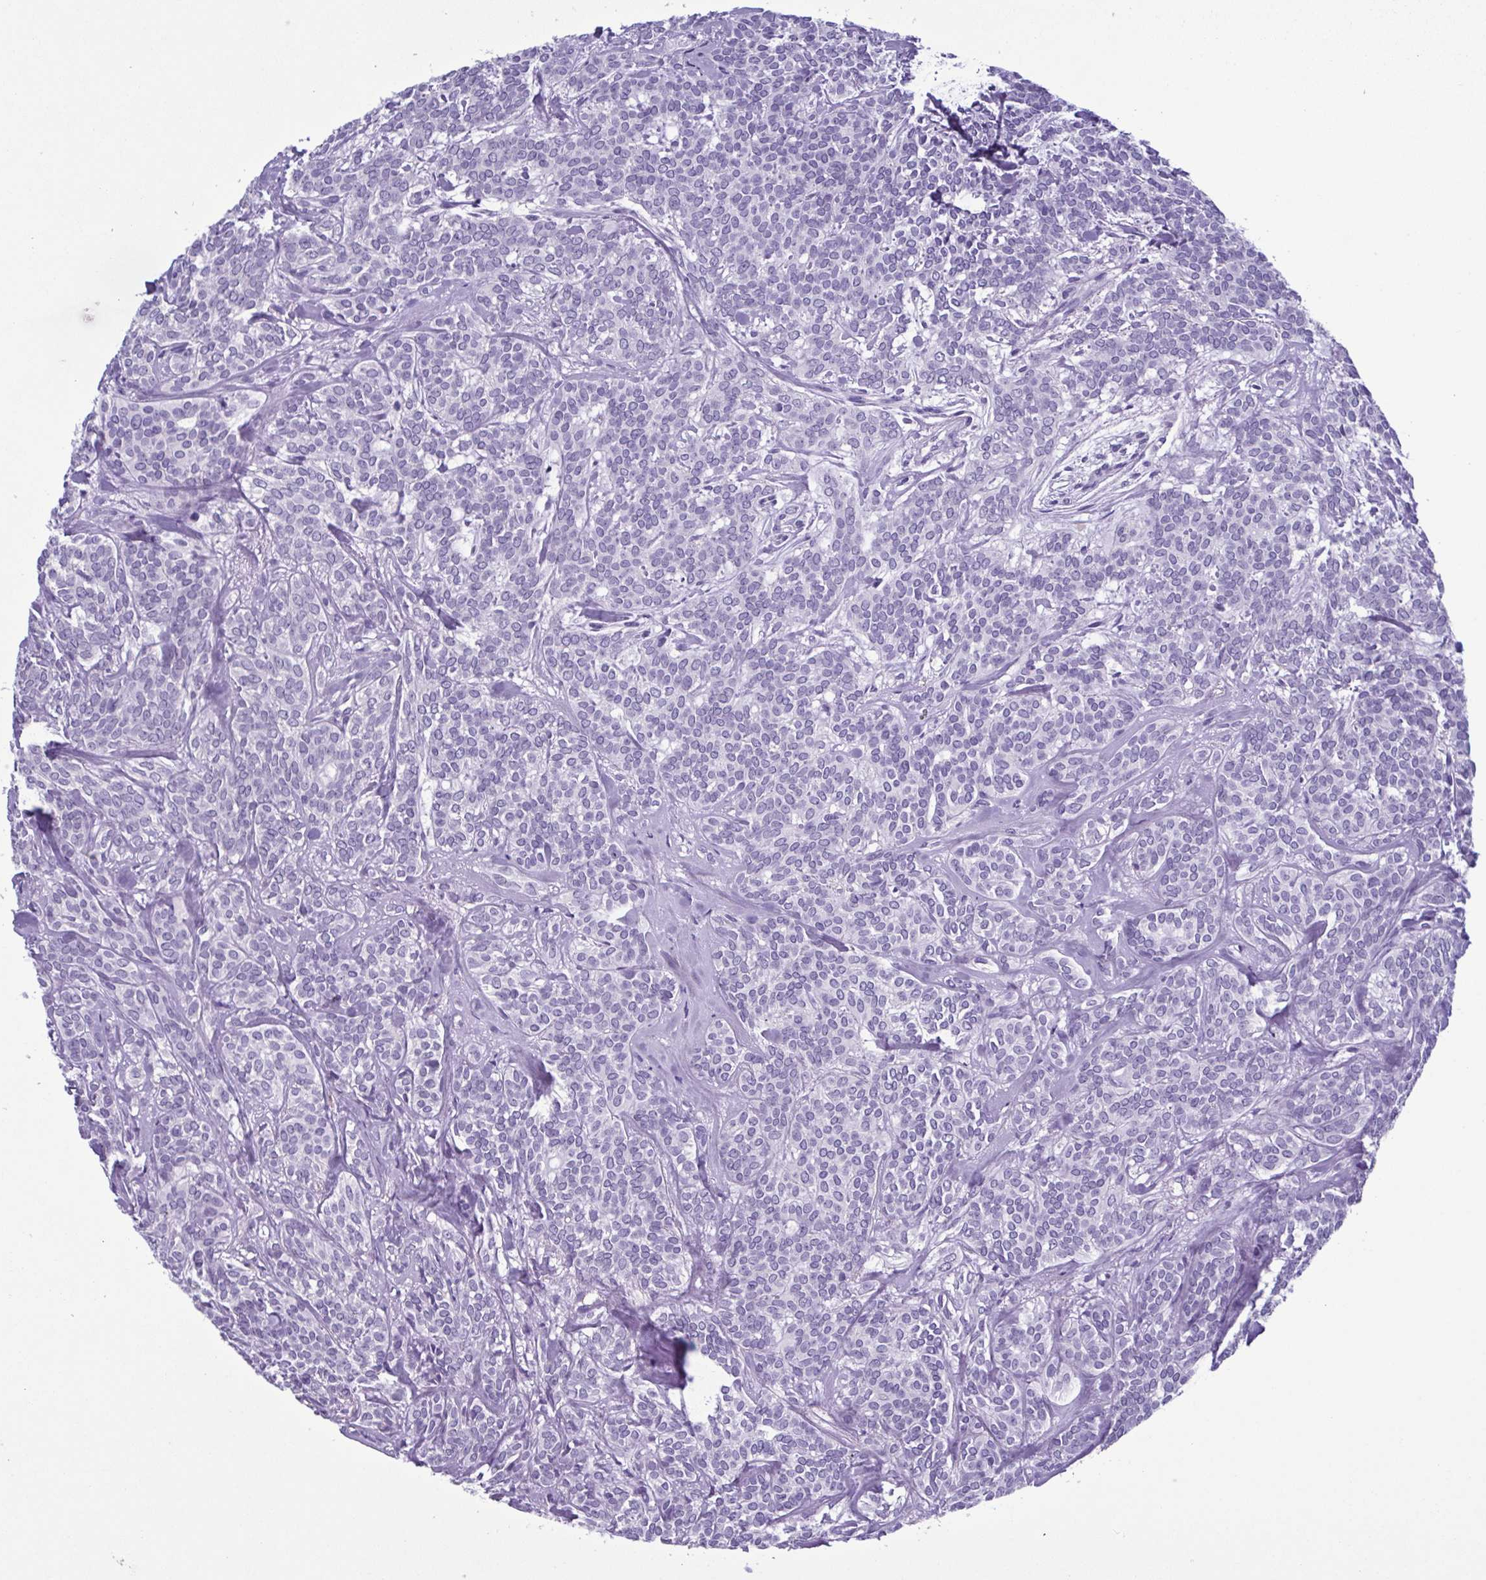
{"staining": {"intensity": "negative", "quantity": "none", "location": "none"}, "tissue": "head and neck cancer", "cell_type": "Tumor cells", "image_type": "cancer", "snomed": [{"axis": "morphology", "description": "Adenocarcinoma, NOS"}, {"axis": "topography", "description": "Head-Neck"}], "caption": "High power microscopy micrograph of an immunohistochemistry image of head and neck cancer, revealing no significant staining in tumor cells.", "gene": "INAFM1", "patient": {"sex": "female", "age": 57}}